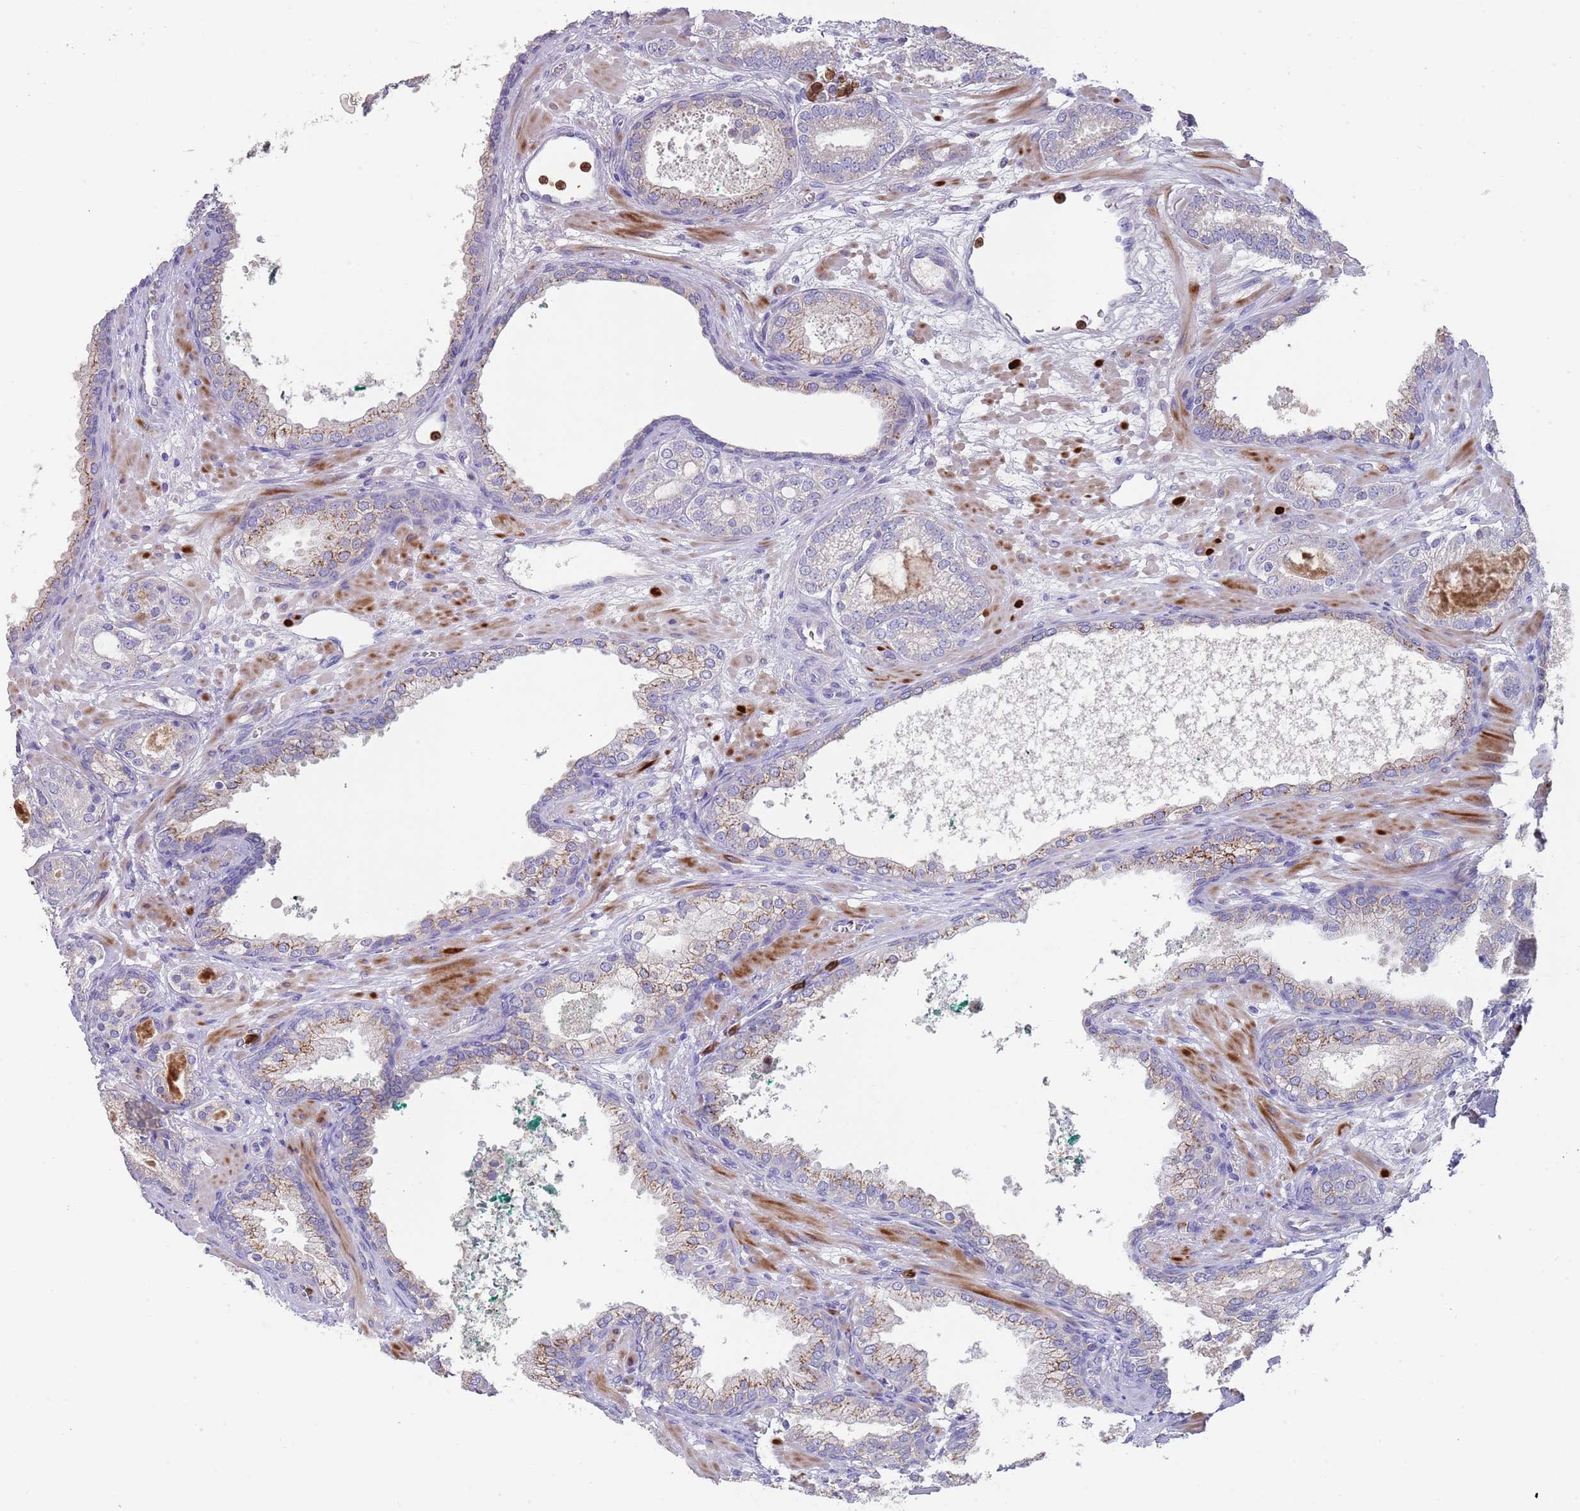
{"staining": {"intensity": "moderate", "quantity": "<25%", "location": "cytoplasmic/membranous"}, "tissue": "prostate cancer", "cell_type": "Tumor cells", "image_type": "cancer", "snomed": [{"axis": "morphology", "description": "Adenocarcinoma, High grade"}, {"axis": "topography", "description": "Prostate"}], "caption": "Prostate adenocarcinoma (high-grade) was stained to show a protein in brown. There is low levels of moderate cytoplasmic/membranous positivity in about <25% of tumor cells. The protein is stained brown, and the nuclei are stained in blue (DAB (3,3'-diaminobenzidine) IHC with brightfield microscopy, high magnification).", "gene": "TMEM251", "patient": {"sex": "male", "age": 60}}